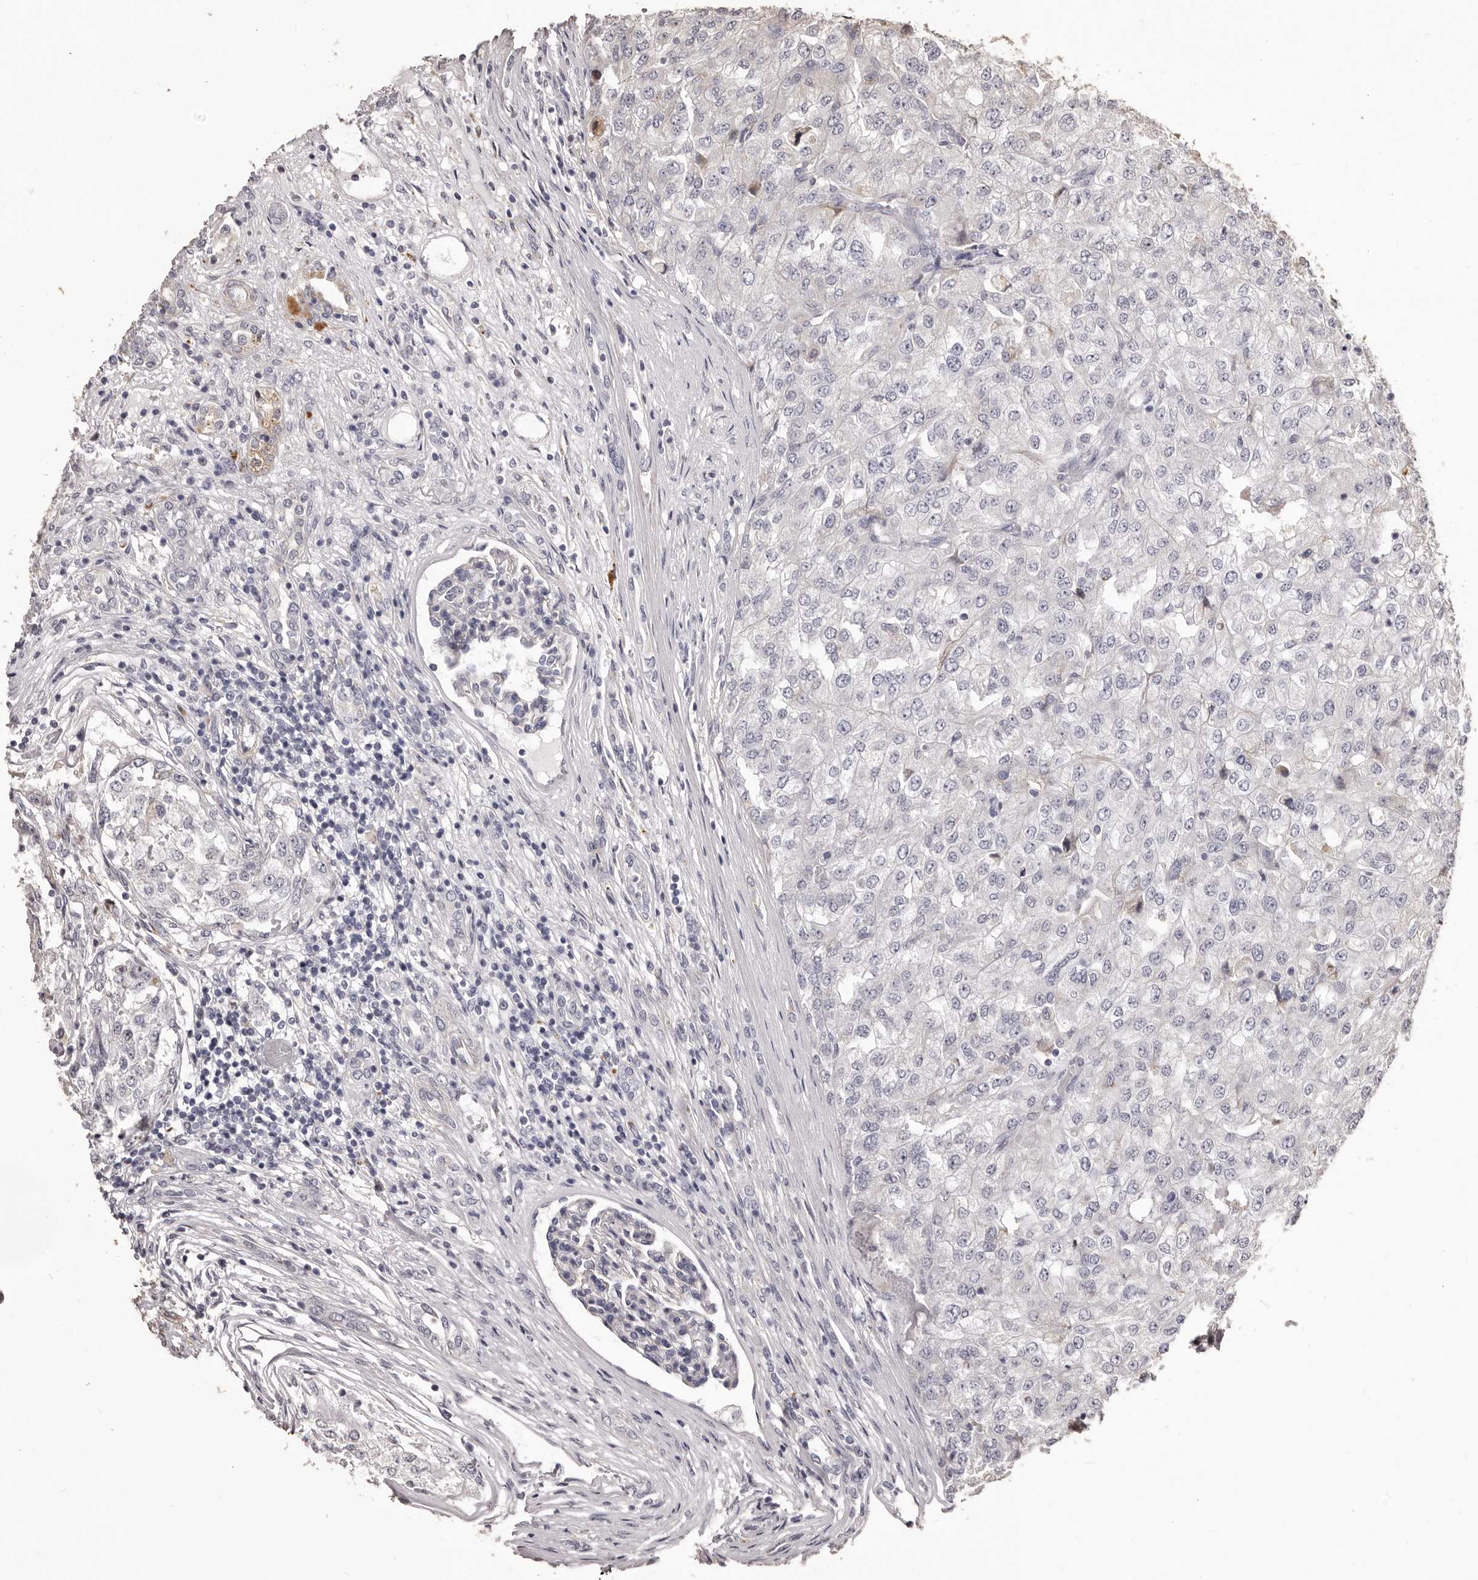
{"staining": {"intensity": "negative", "quantity": "none", "location": "none"}, "tissue": "renal cancer", "cell_type": "Tumor cells", "image_type": "cancer", "snomed": [{"axis": "morphology", "description": "Adenocarcinoma, NOS"}, {"axis": "topography", "description": "Kidney"}], "caption": "This is a histopathology image of immunohistochemistry (IHC) staining of renal cancer, which shows no expression in tumor cells.", "gene": "ALPK1", "patient": {"sex": "female", "age": 54}}